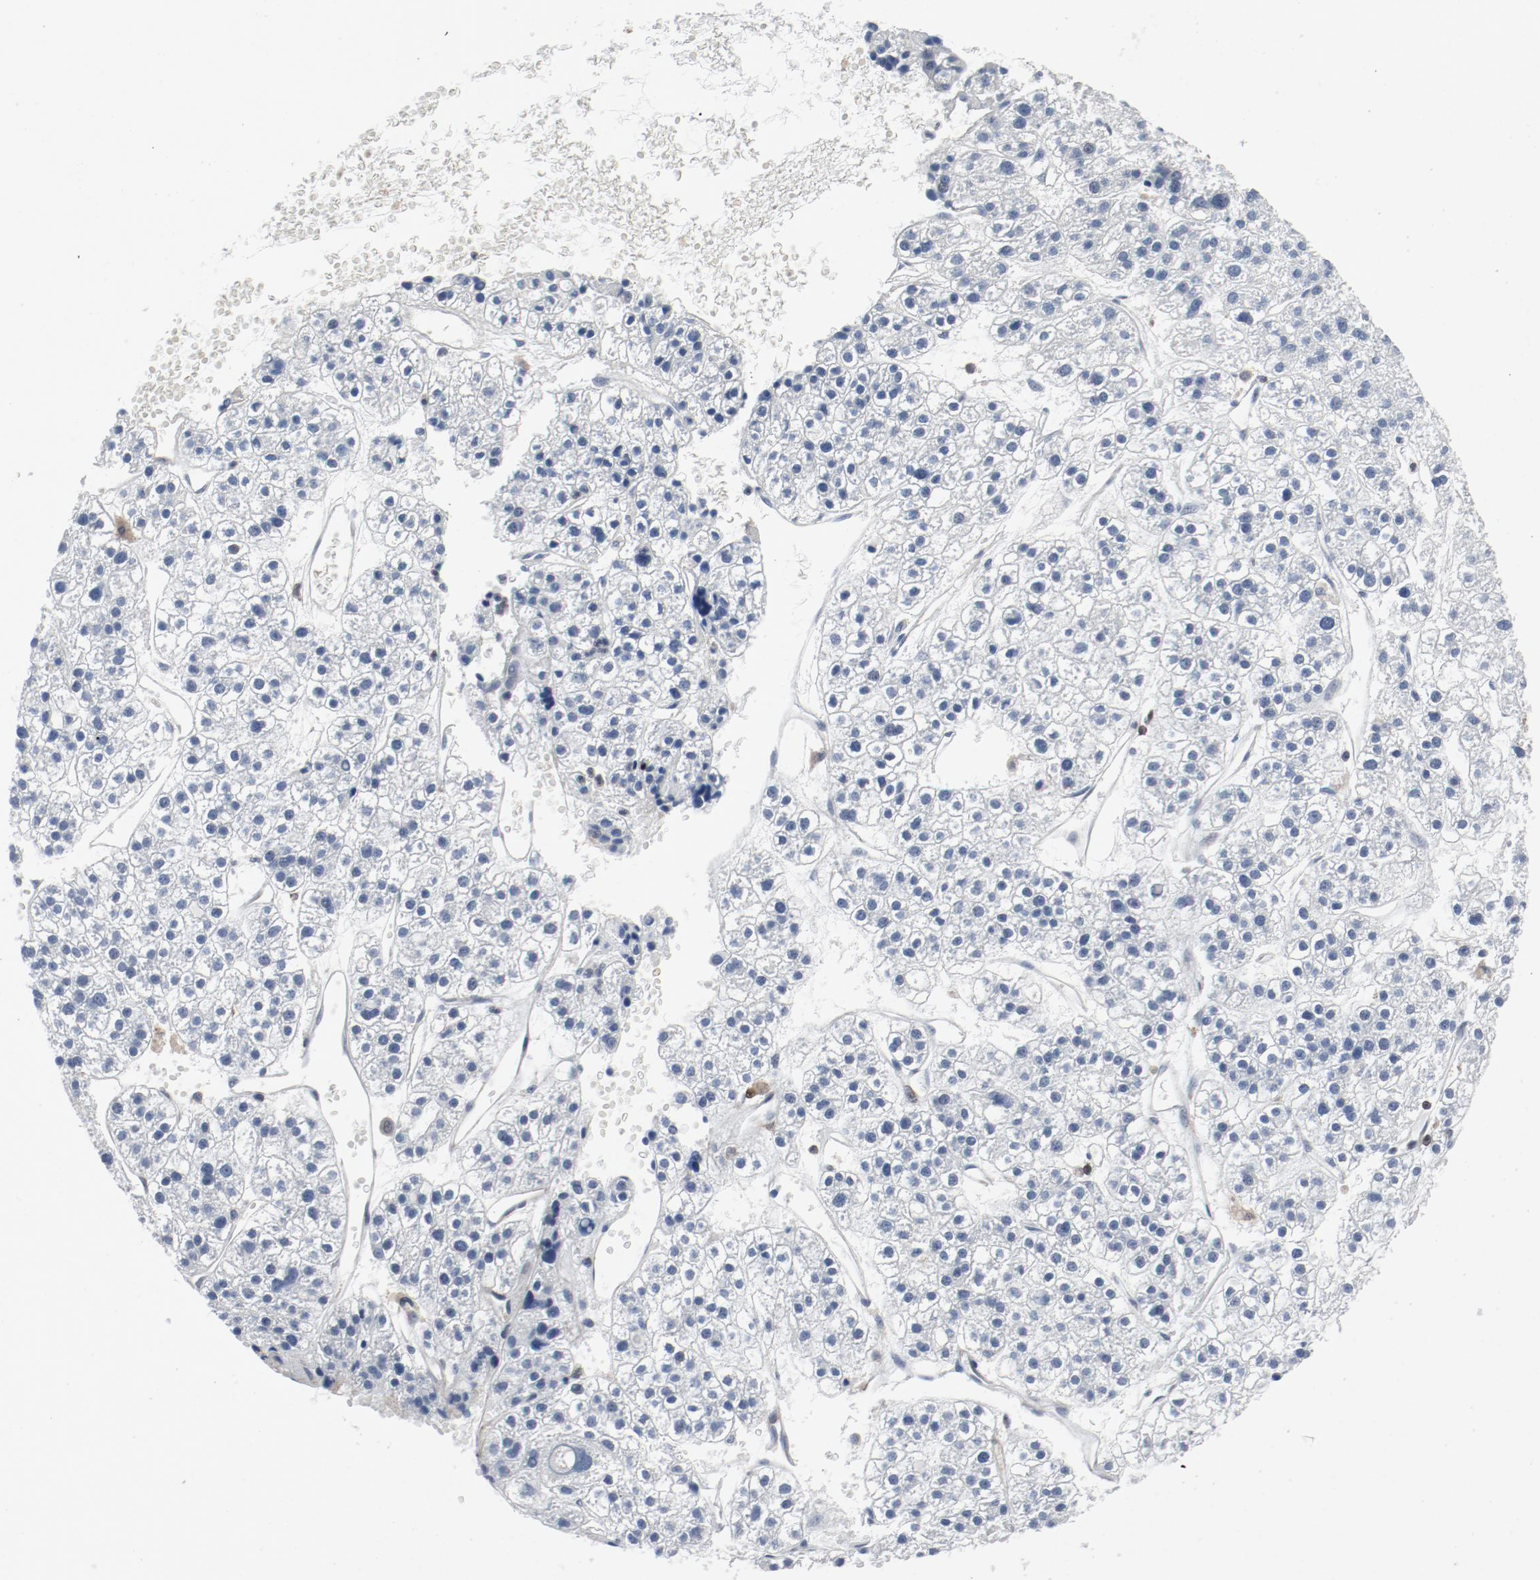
{"staining": {"intensity": "negative", "quantity": "none", "location": "none"}, "tissue": "liver cancer", "cell_type": "Tumor cells", "image_type": "cancer", "snomed": [{"axis": "morphology", "description": "Carcinoma, Hepatocellular, NOS"}, {"axis": "topography", "description": "Liver"}], "caption": "Tumor cells are negative for protein expression in human hepatocellular carcinoma (liver). The staining is performed using DAB brown chromogen with nuclei counter-stained in using hematoxylin.", "gene": "LCP2", "patient": {"sex": "female", "age": 85}}